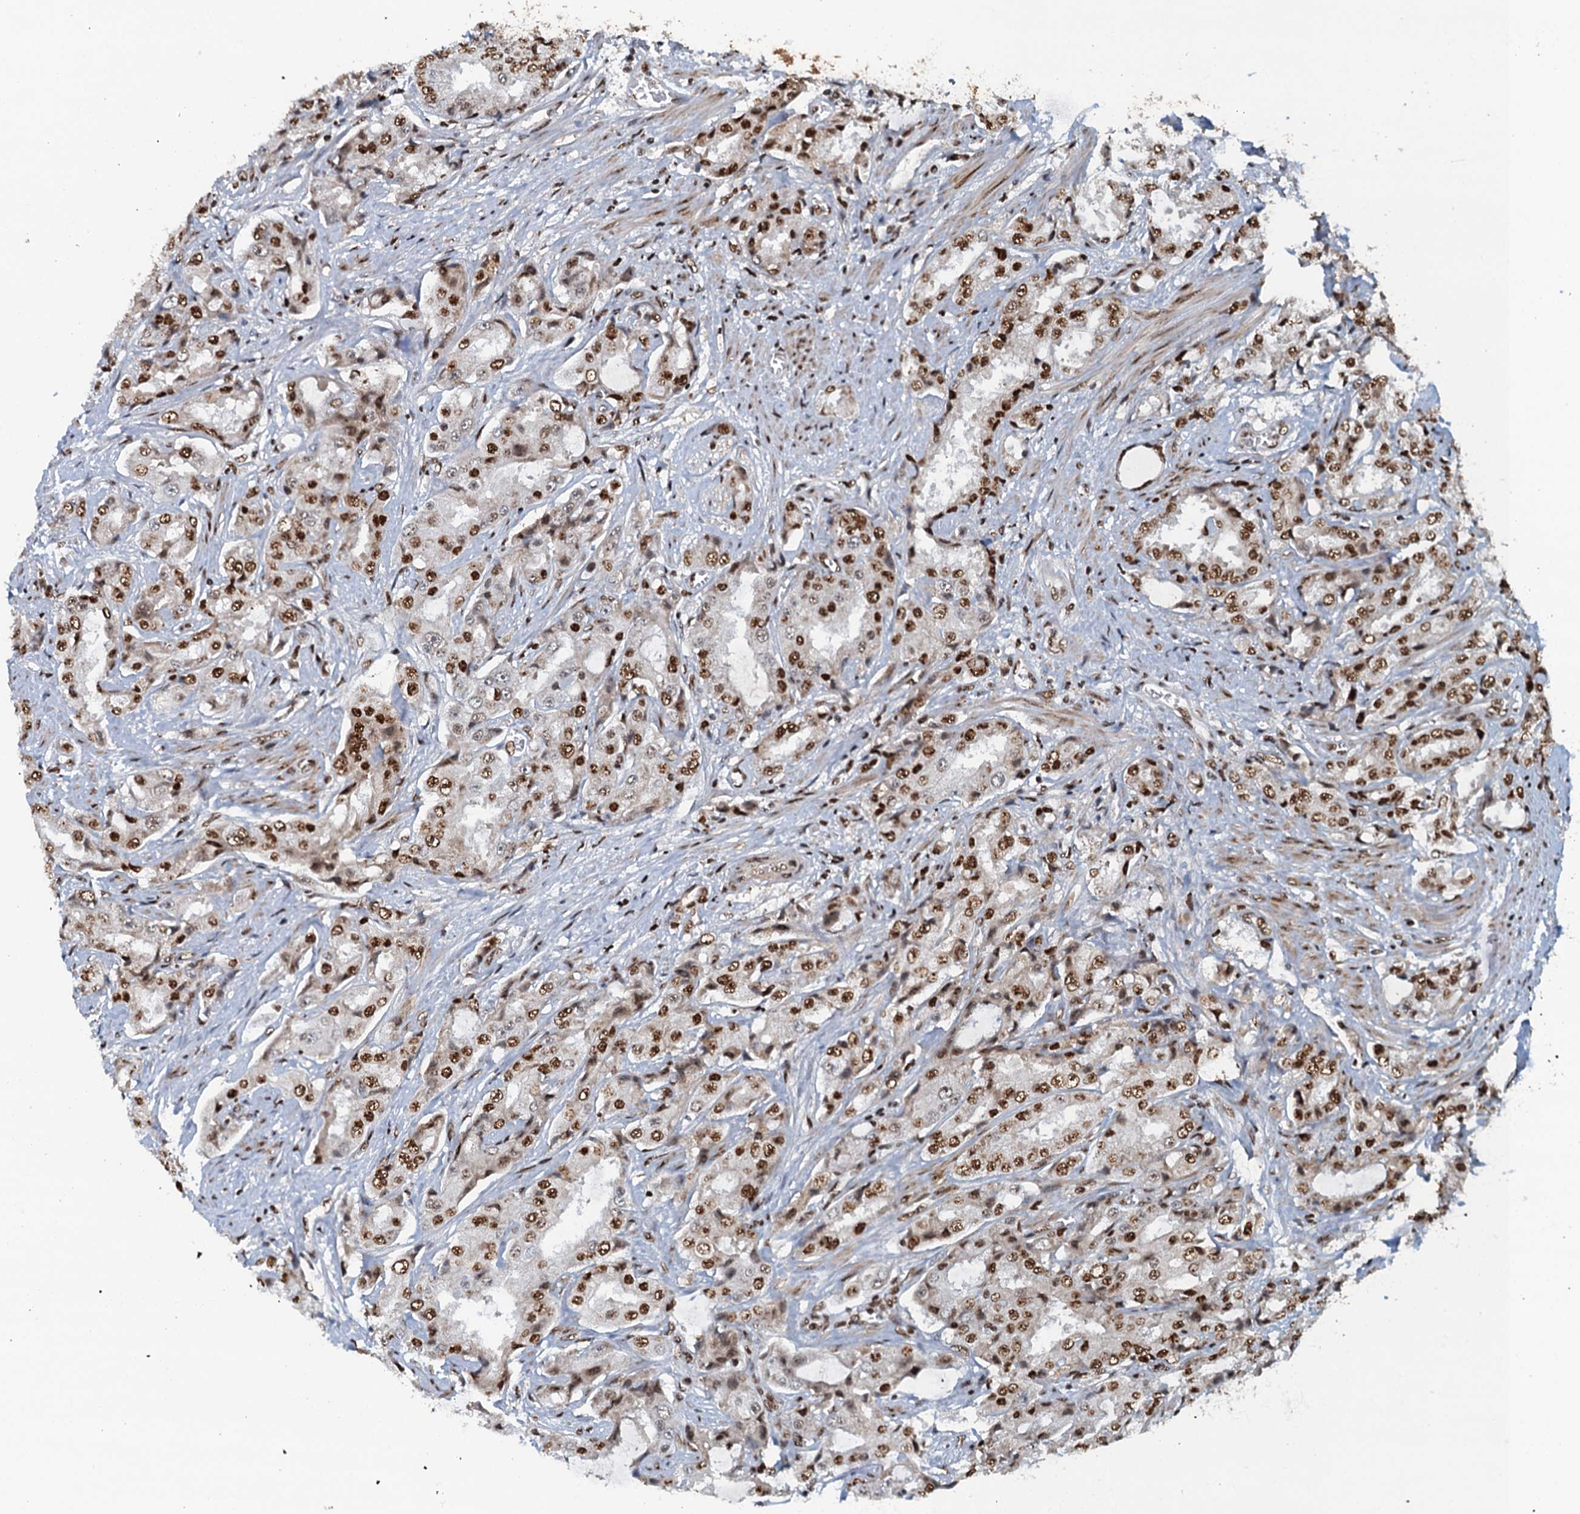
{"staining": {"intensity": "strong", "quantity": ">75%", "location": "nuclear"}, "tissue": "prostate cancer", "cell_type": "Tumor cells", "image_type": "cancer", "snomed": [{"axis": "morphology", "description": "Adenocarcinoma, High grade"}, {"axis": "topography", "description": "Prostate"}], "caption": "An image of prostate cancer stained for a protein reveals strong nuclear brown staining in tumor cells.", "gene": "ZC3H18", "patient": {"sex": "male", "age": 73}}